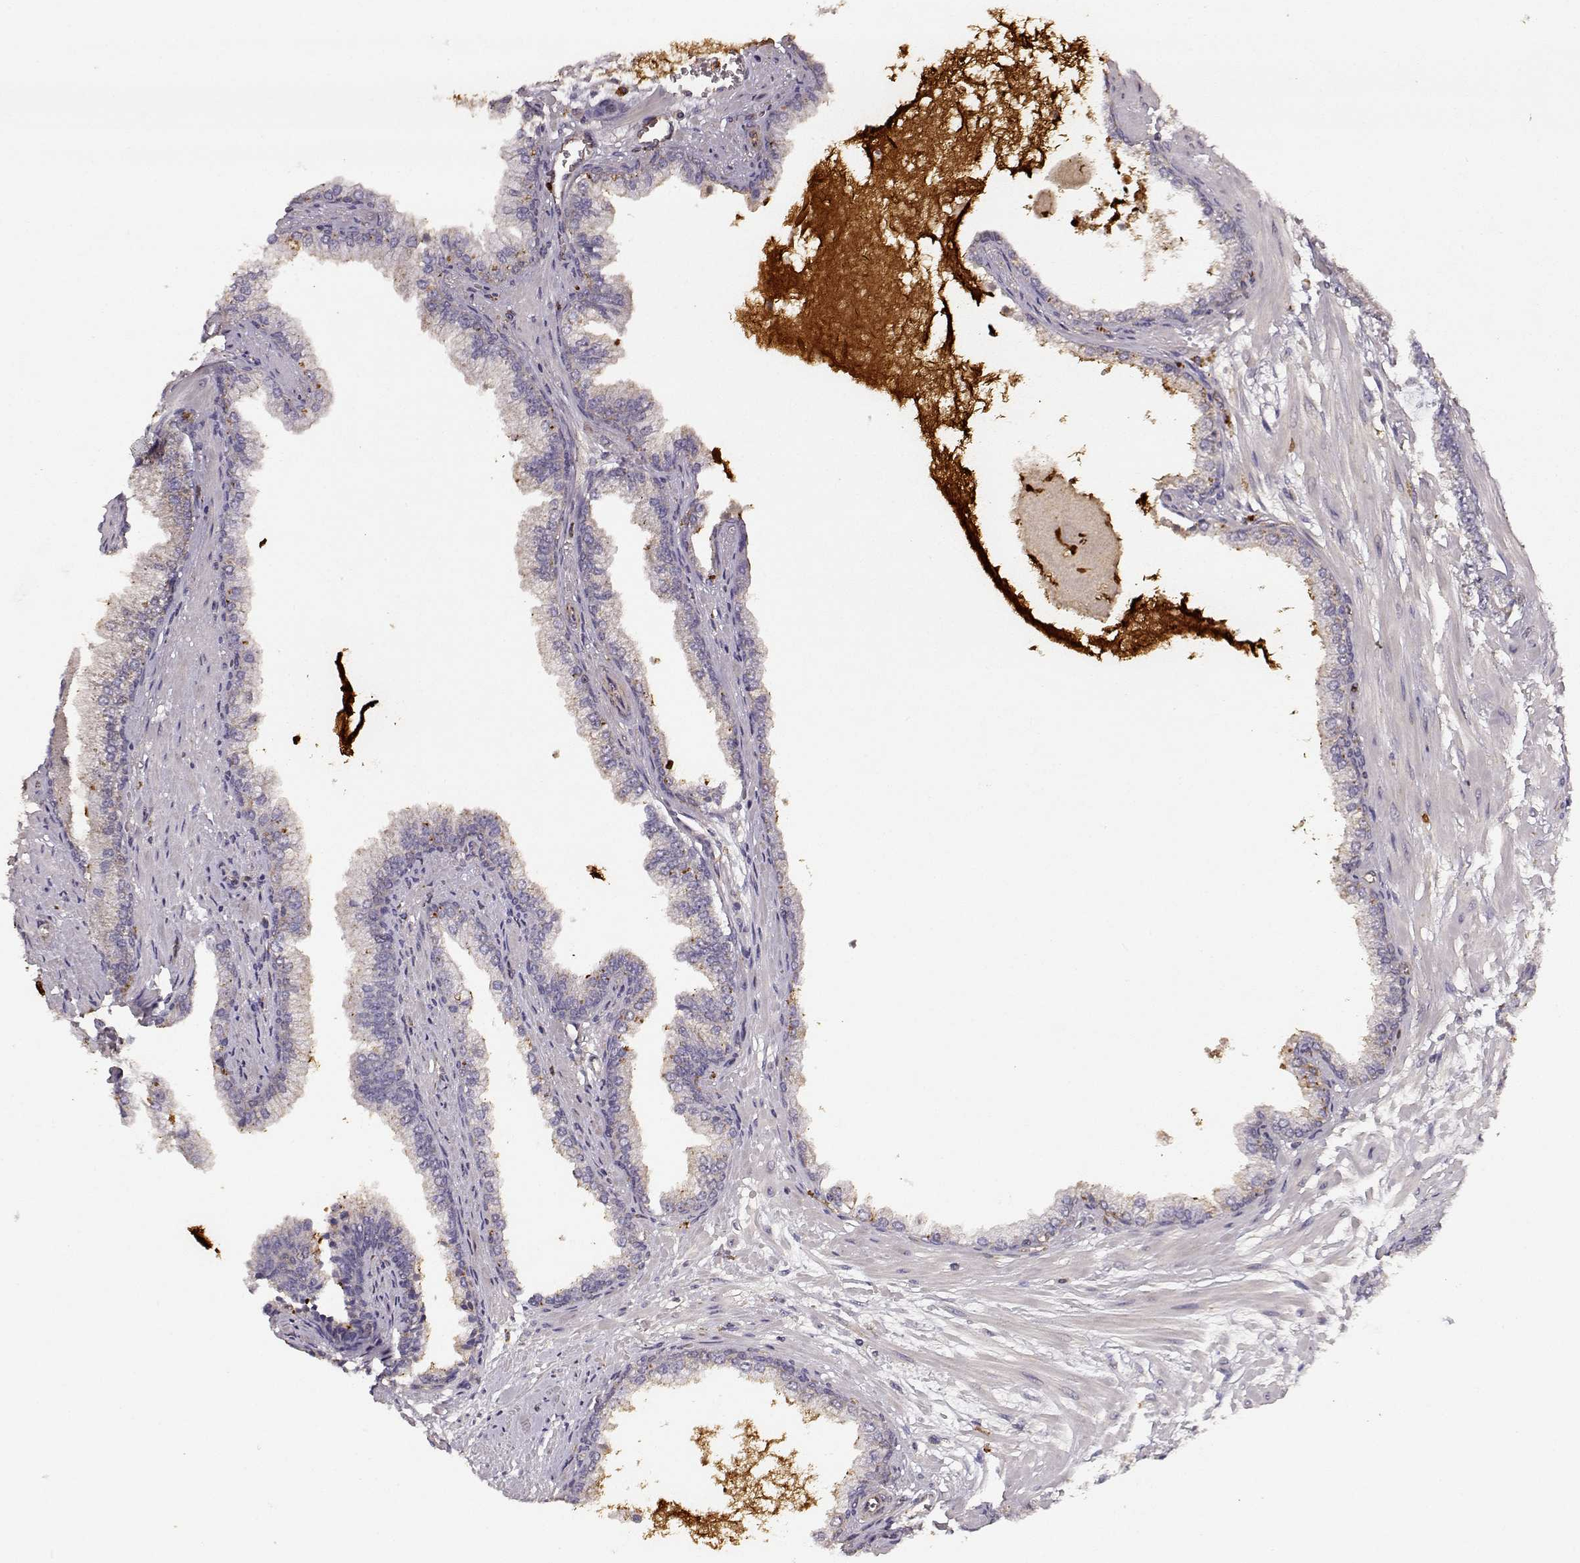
{"staining": {"intensity": "negative", "quantity": "none", "location": "none"}, "tissue": "prostate cancer", "cell_type": "Tumor cells", "image_type": "cancer", "snomed": [{"axis": "morphology", "description": "Adenocarcinoma, Low grade"}, {"axis": "topography", "description": "Prostate"}], "caption": "The histopathology image displays no significant positivity in tumor cells of low-grade adenocarcinoma (prostate). The staining was performed using DAB (3,3'-diaminobenzidine) to visualize the protein expression in brown, while the nuclei were stained in blue with hematoxylin (Magnification: 20x).", "gene": "ARHGEF2", "patient": {"sex": "male", "age": 64}}